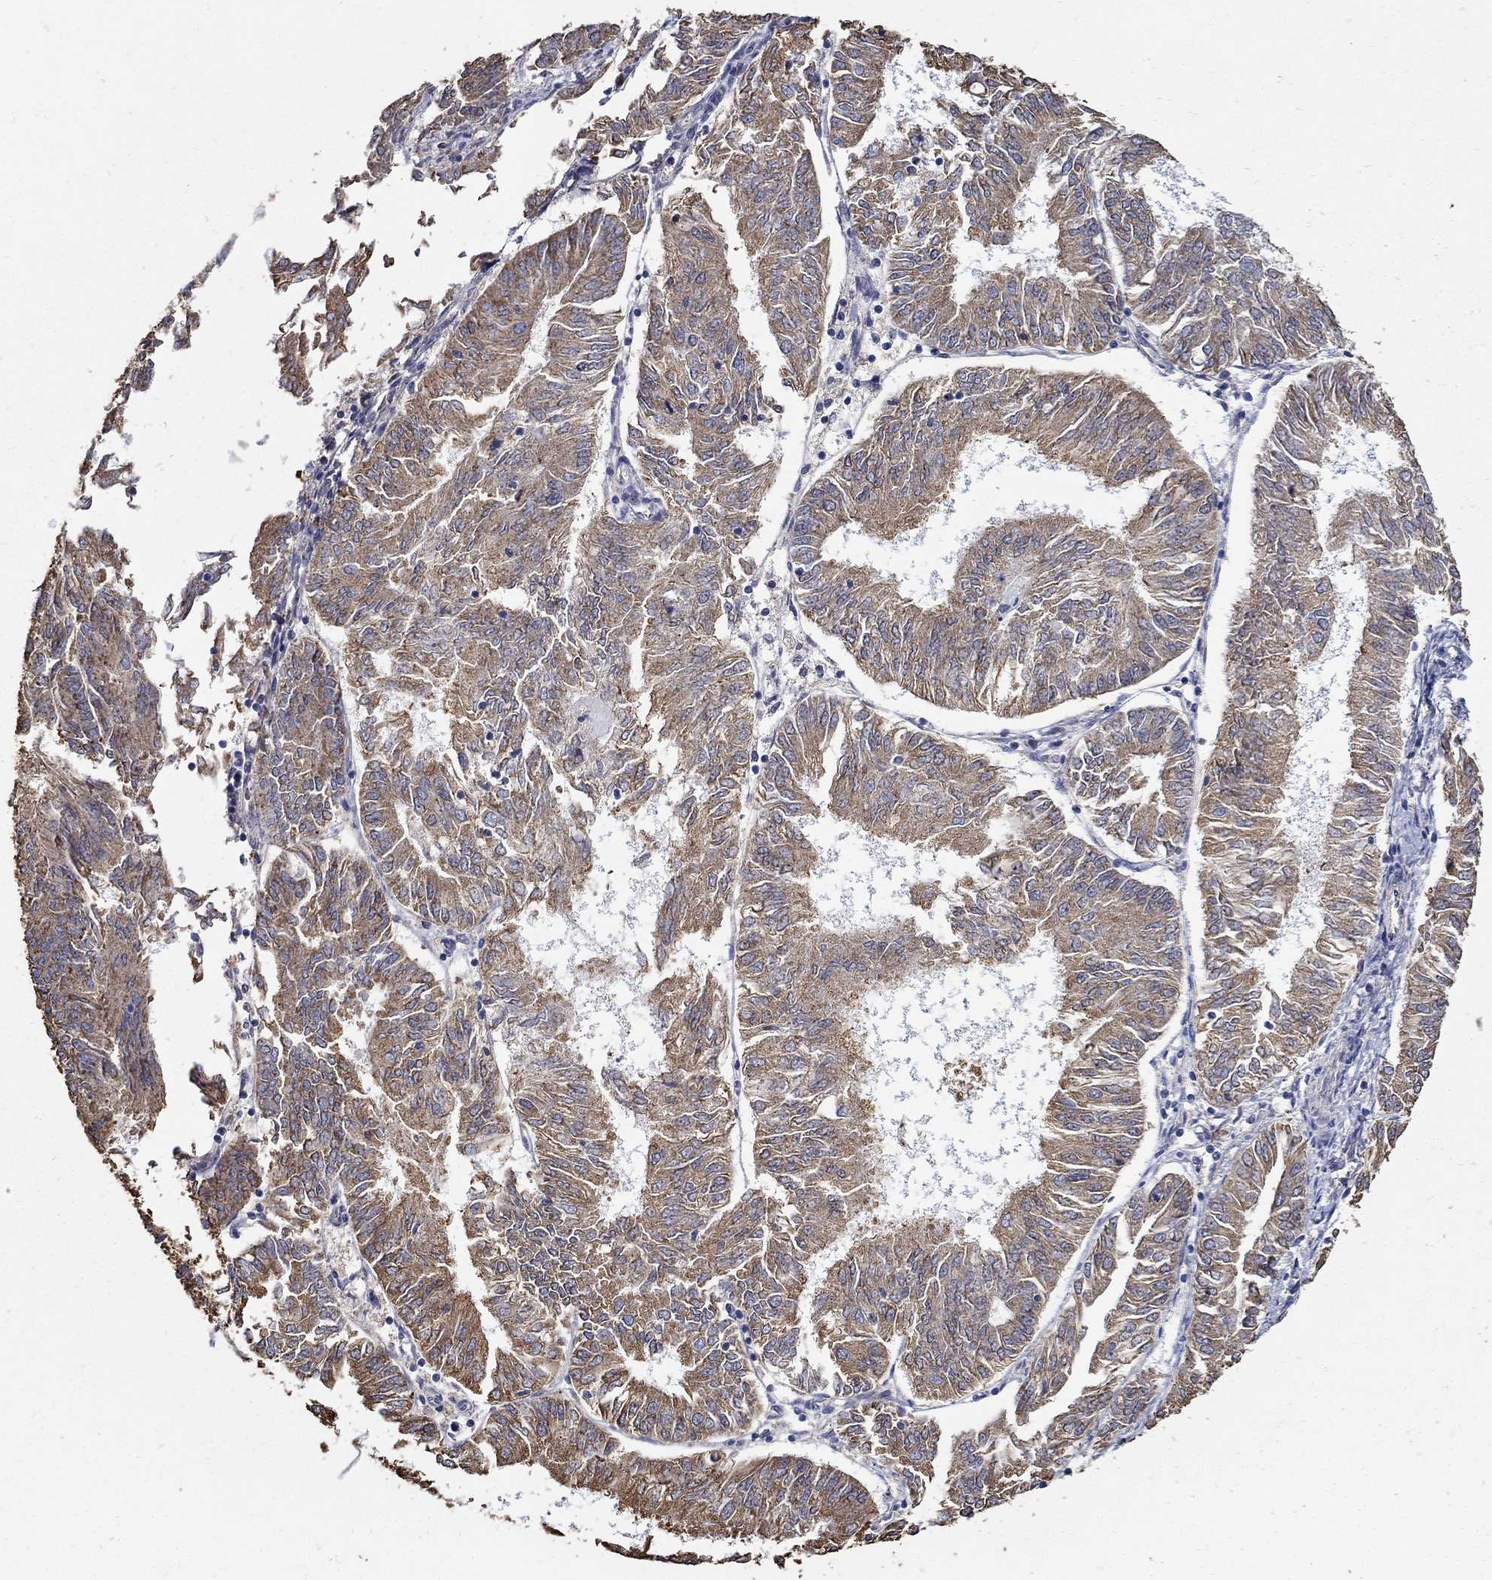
{"staining": {"intensity": "moderate", "quantity": ">75%", "location": "cytoplasmic/membranous"}, "tissue": "endometrial cancer", "cell_type": "Tumor cells", "image_type": "cancer", "snomed": [{"axis": "morphology", "description": "Adenocarcinoma, NOS"}, {"axis": "topography", "description": "Endometrium"}], "caption": "Moderate cytoplasmic/membranous protein positivity is appreciated in approximately >75% of tumor cells in adenocarcinoma (endometrial). The staining was performed using DAB, with brown indicating positive protein expression. Nuclei are stained blue with hematoxylin.", "gene": "EMILIN3", "patient": {"sex": "female", "age": 58}}